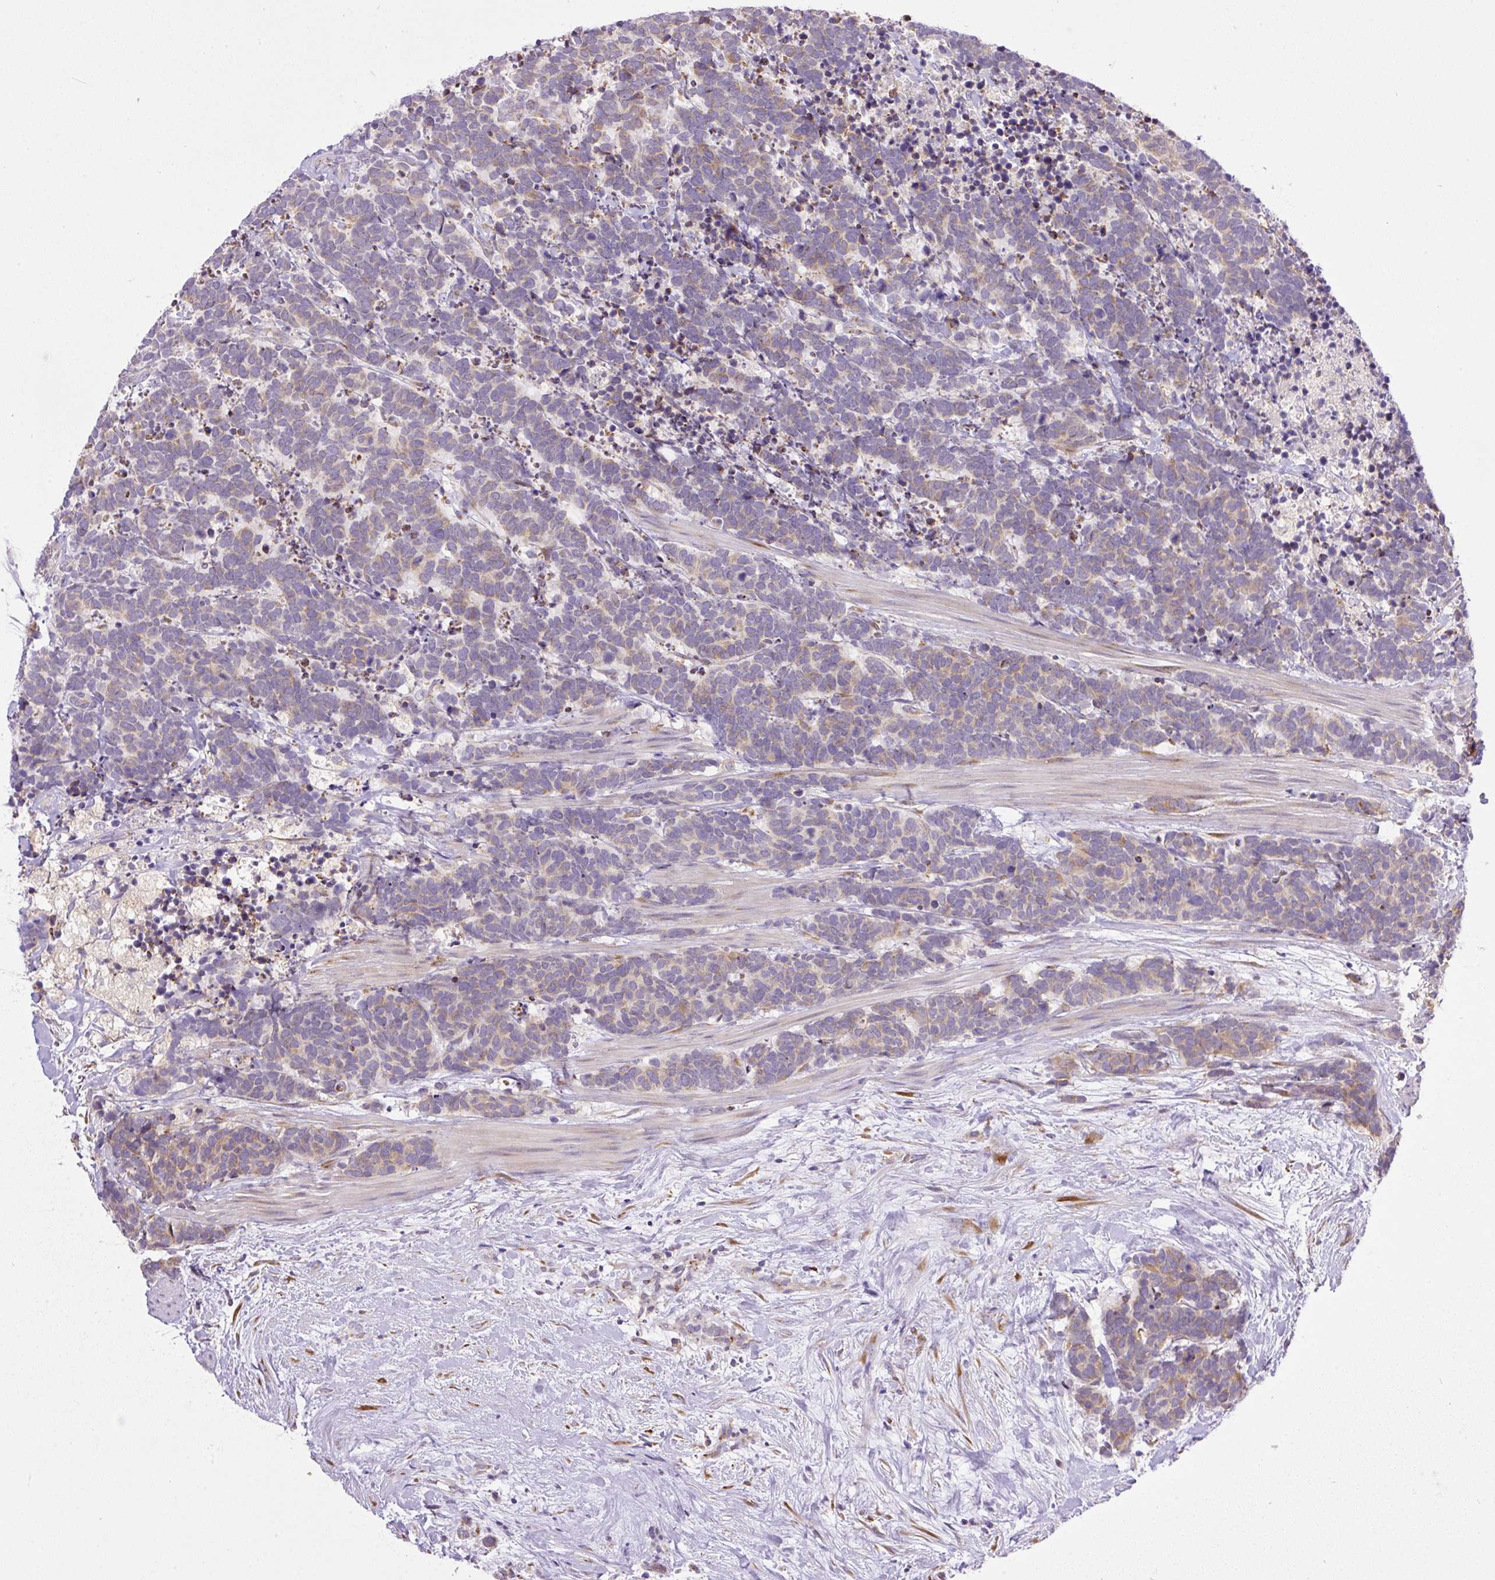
{"staining": {"intensity": "weak", "quantity": "<25%", "location": "cytoplasmic/membranous"}, "tissue": "carcinoid", "cell_type": "Tumor cells", "image_type": "cancer", "snomed": [{"axis": "morphology", "description": "Carcinoma, NOS"}, {"axis": "morphology", "description": "Carcinoid, malignant, NOS"}, {"axis": "topography", "description": "Prostate"}], "caption": "Immunohistochemistry photomicrograph of carcinoid stained for a protein (brown), which displays no expression in tumor cells.", "gene": "POFUT1", "patient": {"sex": "male", "age": 57}}